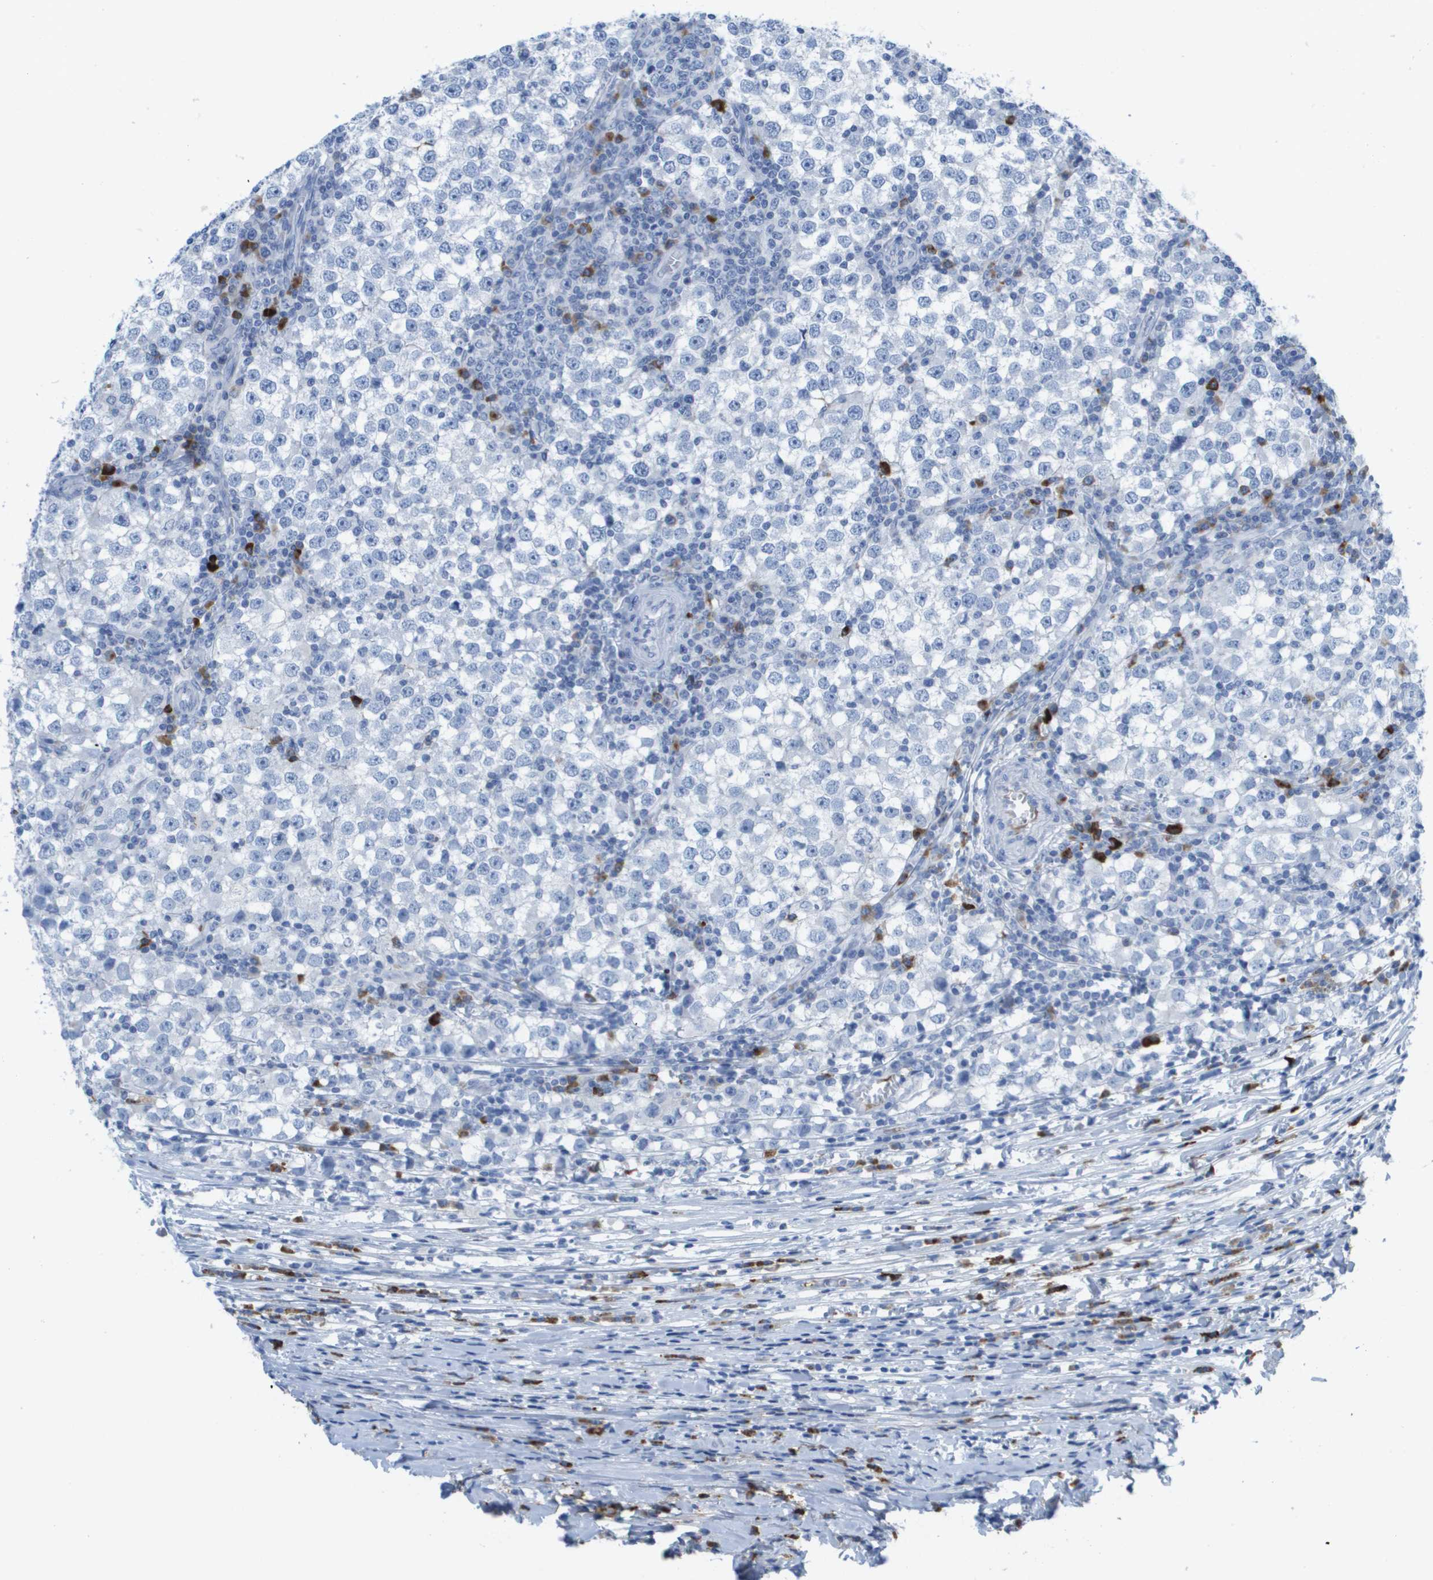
{"staining": {"intensity": "negative", "quantity": "none", "location": "none"}, "tissue": "testis cancer", "cell_type": "Tumor cells", "image_type": "cancer", "snomed": [{"axis": "morphology", "description": "Seminoma, NOS"}, {"axis": "topography", "description": "Testis"}], "caption": "This is an IHC micrograph of human testis cancer (seminoma). There is no positivity in tumor cells.", "gene": "GPR18", "patient": {"sex": "male", "age": 65}}